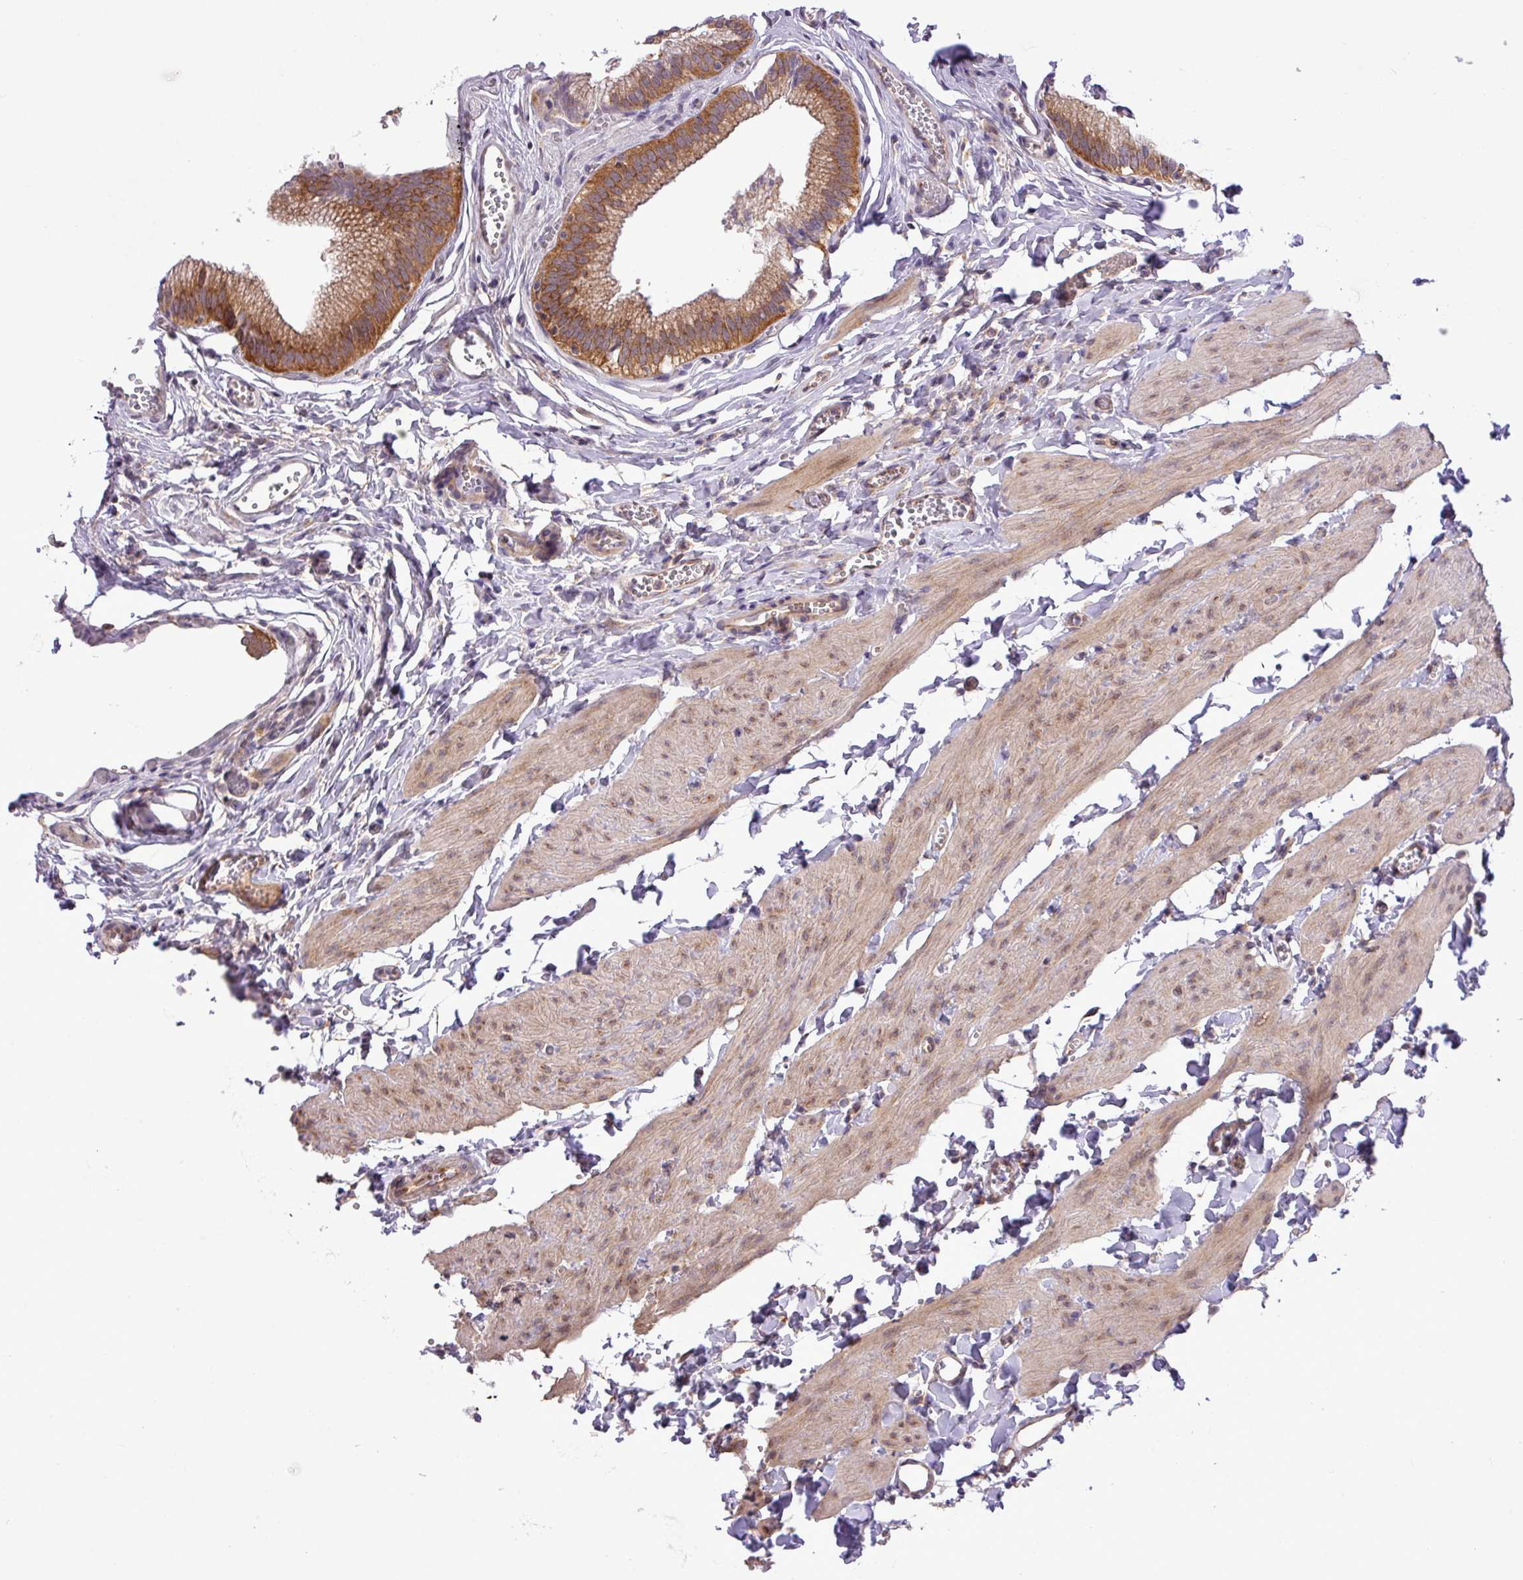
{"staining": {"intensity": "strong", "quantity": ">75%", "location": "cytoplasmic/membranous"}, "tissue": "gallbladder", "cell_type": "Glandular cells", "image_type": "normal", "snomed": [{"axis": "morphology", "description": "Normal tissue, NOS"}, {"axis": "topography", "description": "Gallbladder"}, {"axis": "topography", "description": "Peripheral nerve tissue"}], "caption": "The immunohistochemical stain shows strong cytoplasmic/membranous positivity in glandular cells of normal gallbladder.", "gene": "FAM222B", "patient": {"sex": "male", "age": 17}}